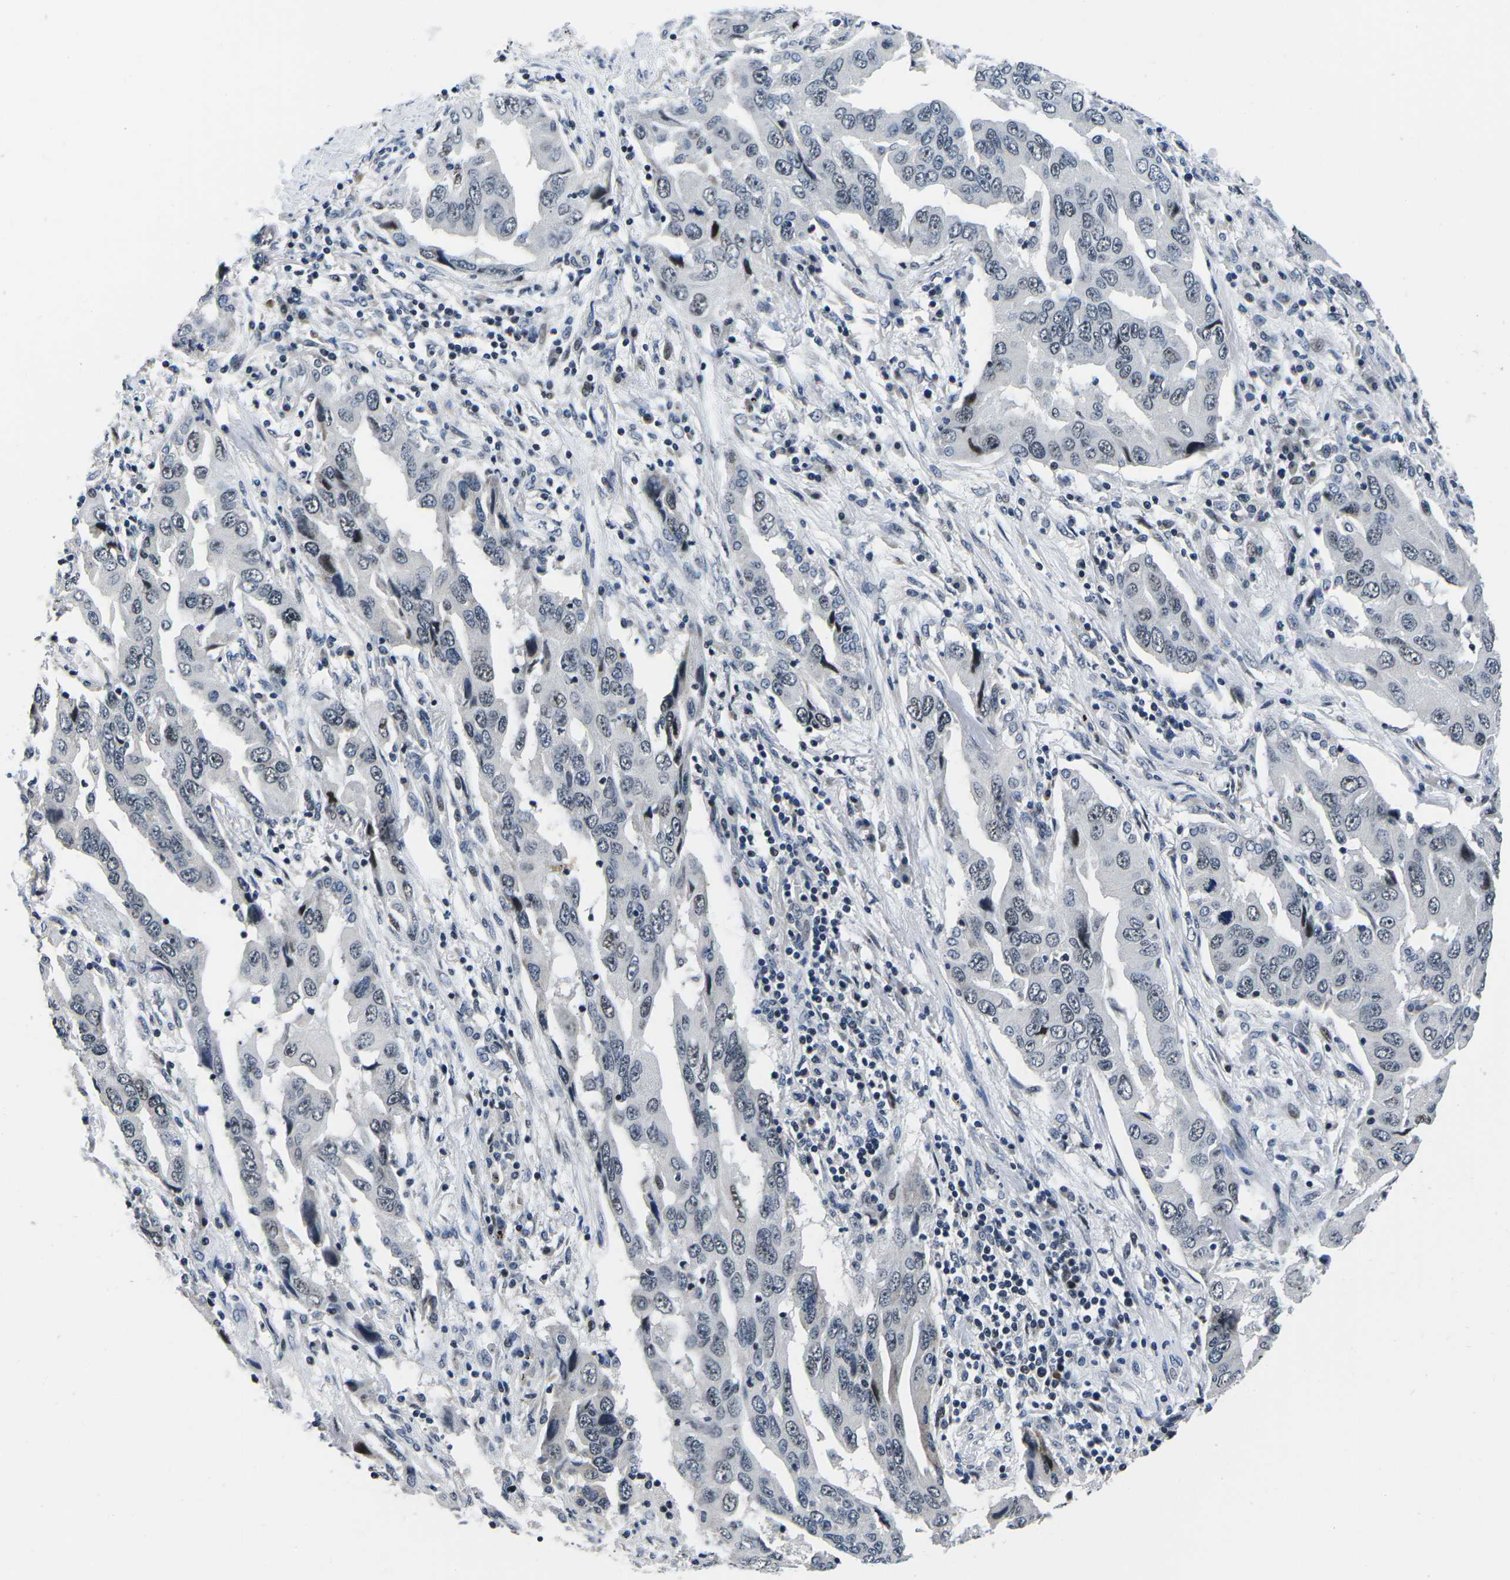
{"staining": {"intensity": "weak", "quantity": "<25%", "location": "nuclear"}, "tissue": "lung cancer", "cell_type": "Tumor cells", "image_type": "cancer", "snomed": [{"axis": "morphology", "description": "Adenocarcinoma, NOS"}, {"axis": "topography", "description": "Lung"}], "caption": "Tumor cells show no significant protein positivity in lung adenocarcinoma. The staining is performed using DAB brown chromogen with nuclei counter-stained in using hematoxylin.", "gene": "CDC73", "patient": {"sex": "female", "age": 65}}